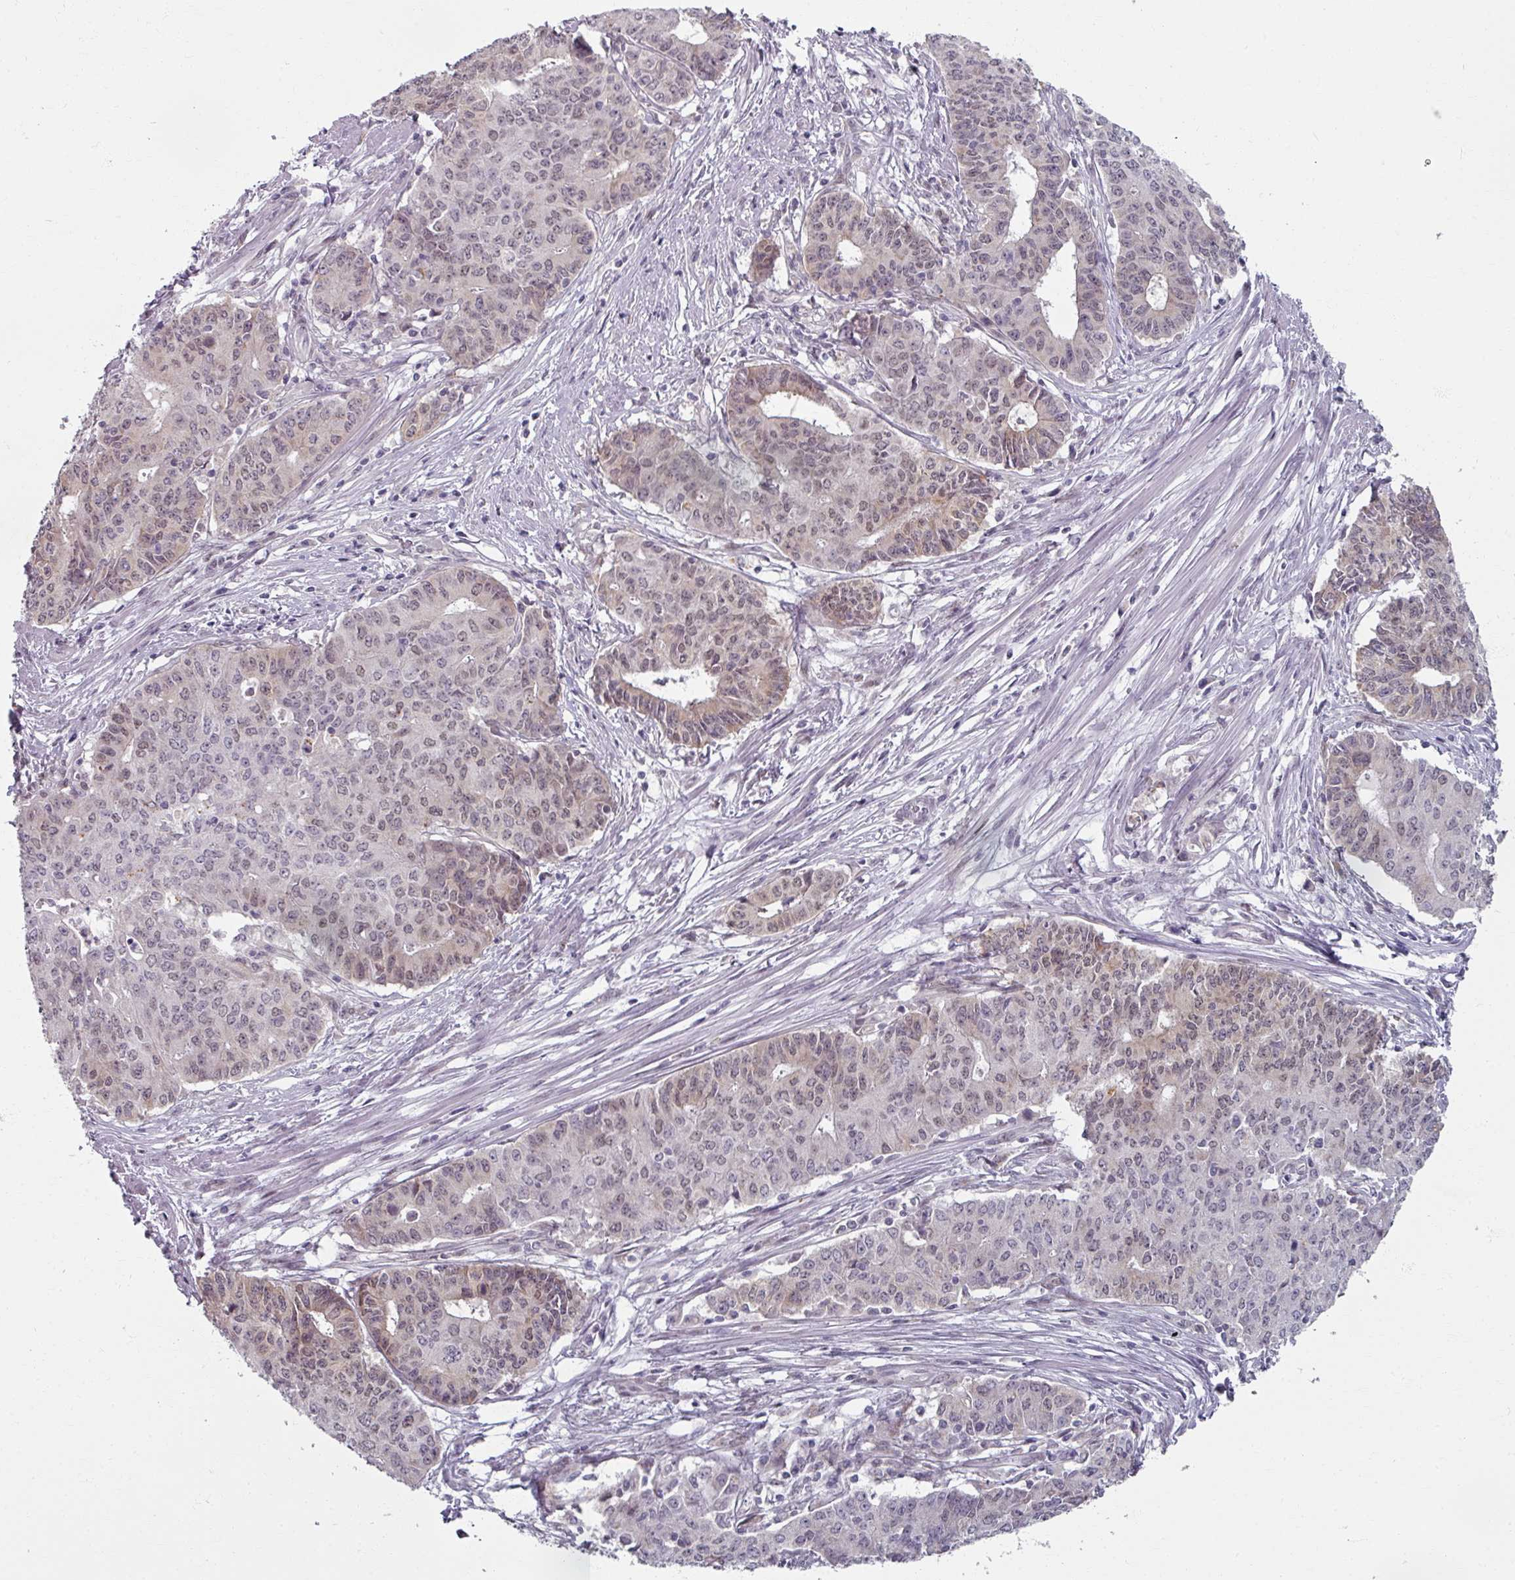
{"staining": {"intensity": "moderate", "quantity": "25%-75%", "location": "nuclear"}, "tissue": "endometrial cancer", "cell_type": "Tumor cells", "image_type": "cancer", "snomed": [{"axis": "morphology", "description": "Adenocarcinoma, NOS"}, {"axis": "topography", "description": "Endometrium"}], "caption": "A brown stain highlights moderate nuclear positivity of a protein in human adenocarcinoma (endometrial) tumor cells.", "gene": "RIPOR3", "patient": {"sex": "female", "age": 59}}